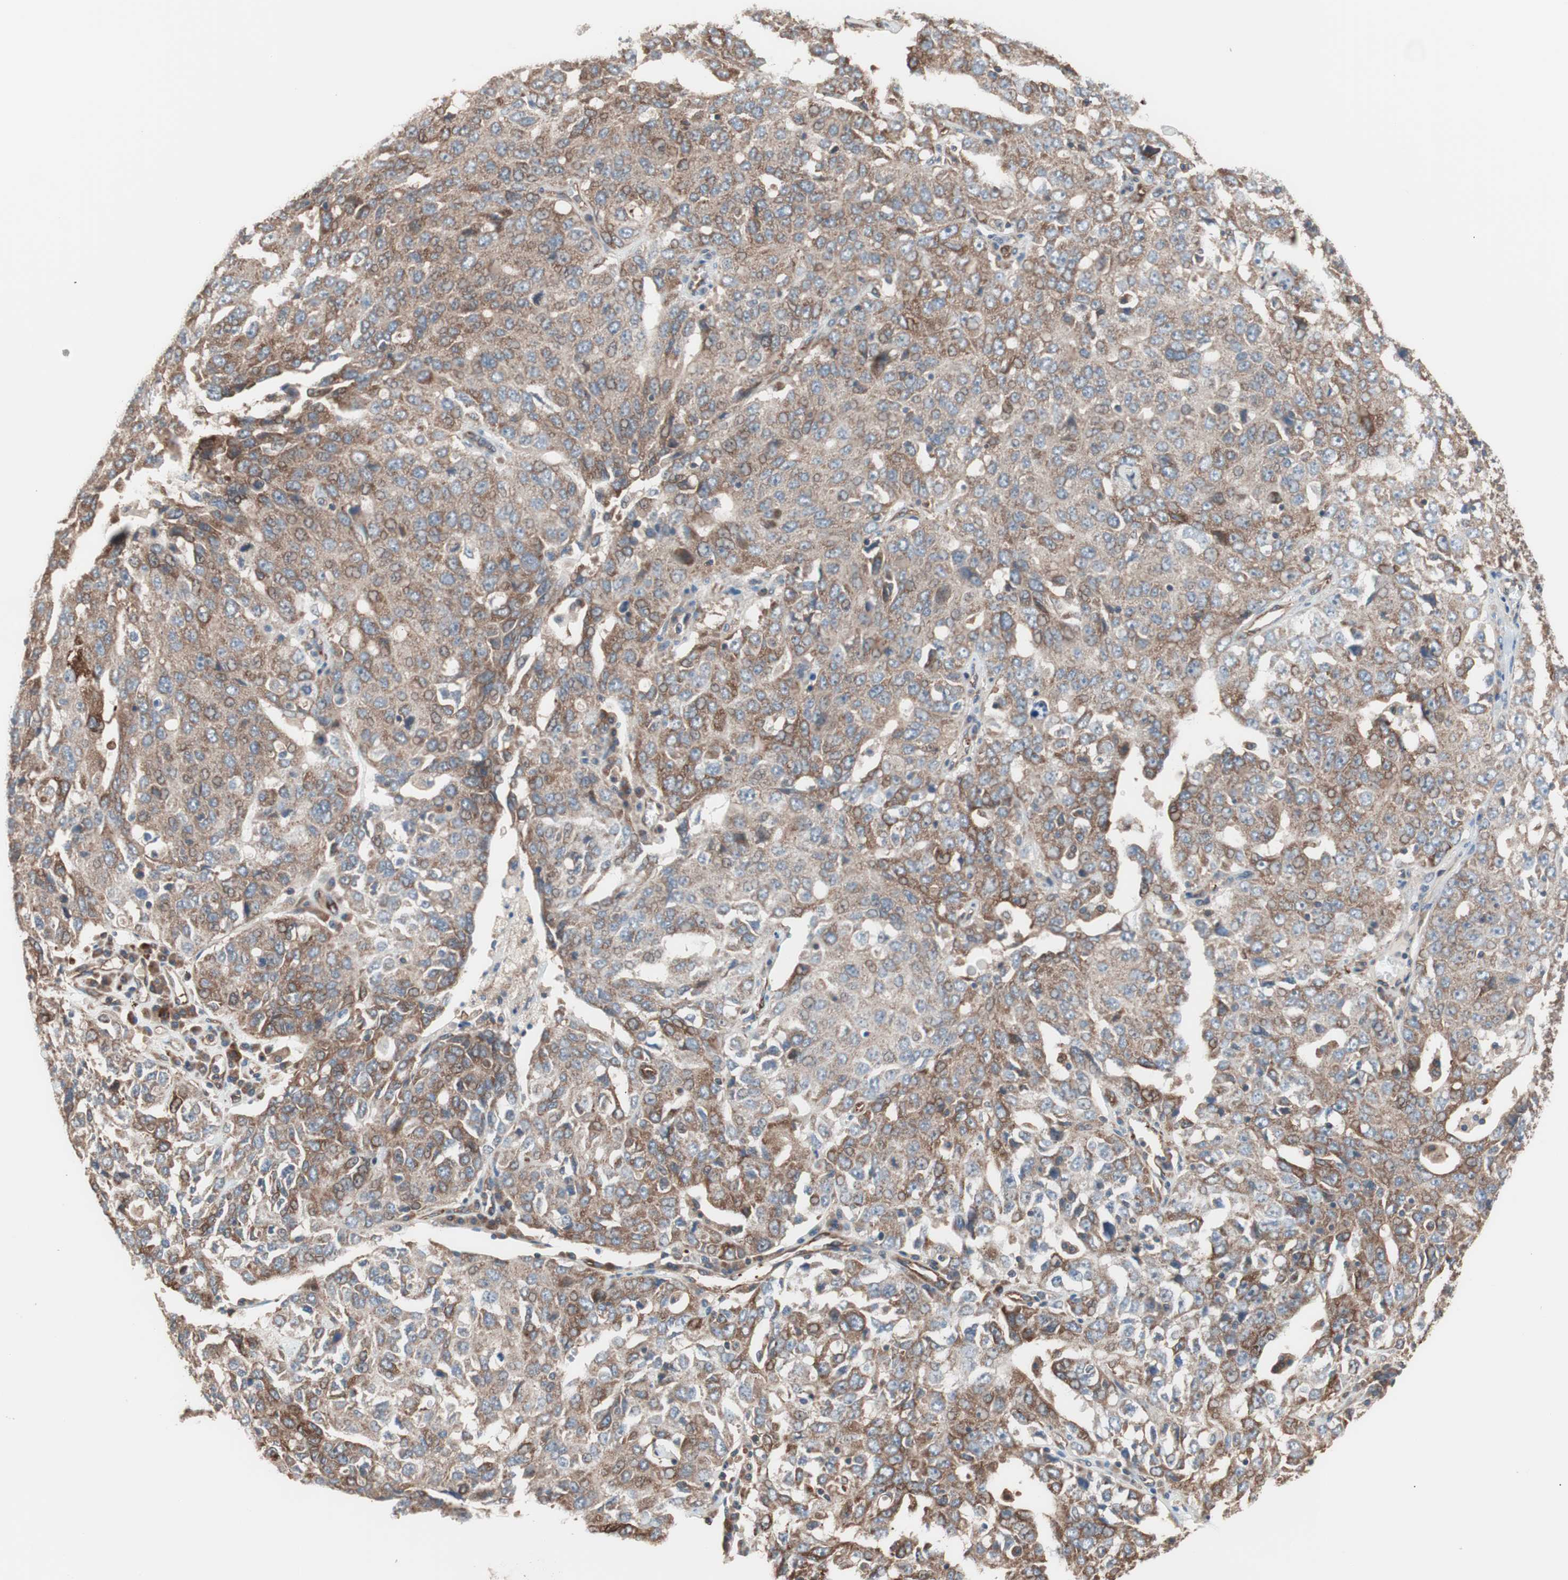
{"staining": {"intensity": "moderate", "quantity": ">75%", "location": "cytoplasmic/membranous"}, "tissue": "ovarian cancer", "cell_type": "Tumor cells", "image_type": "cancer", "snomed": [{"axis": "morphology", "description": "Carcinoma, endometroid"}, {"axis": "topography", "description": "Ovary"}], "caption": "A photomicrograph of ovarian endometroid carcinoma stained for a protein demonstrates moderate cytoplasmic/membranous brown staining in tumor cells.", "gene": "GPSM2", "patient": {"sex": "female", "age": 62}}